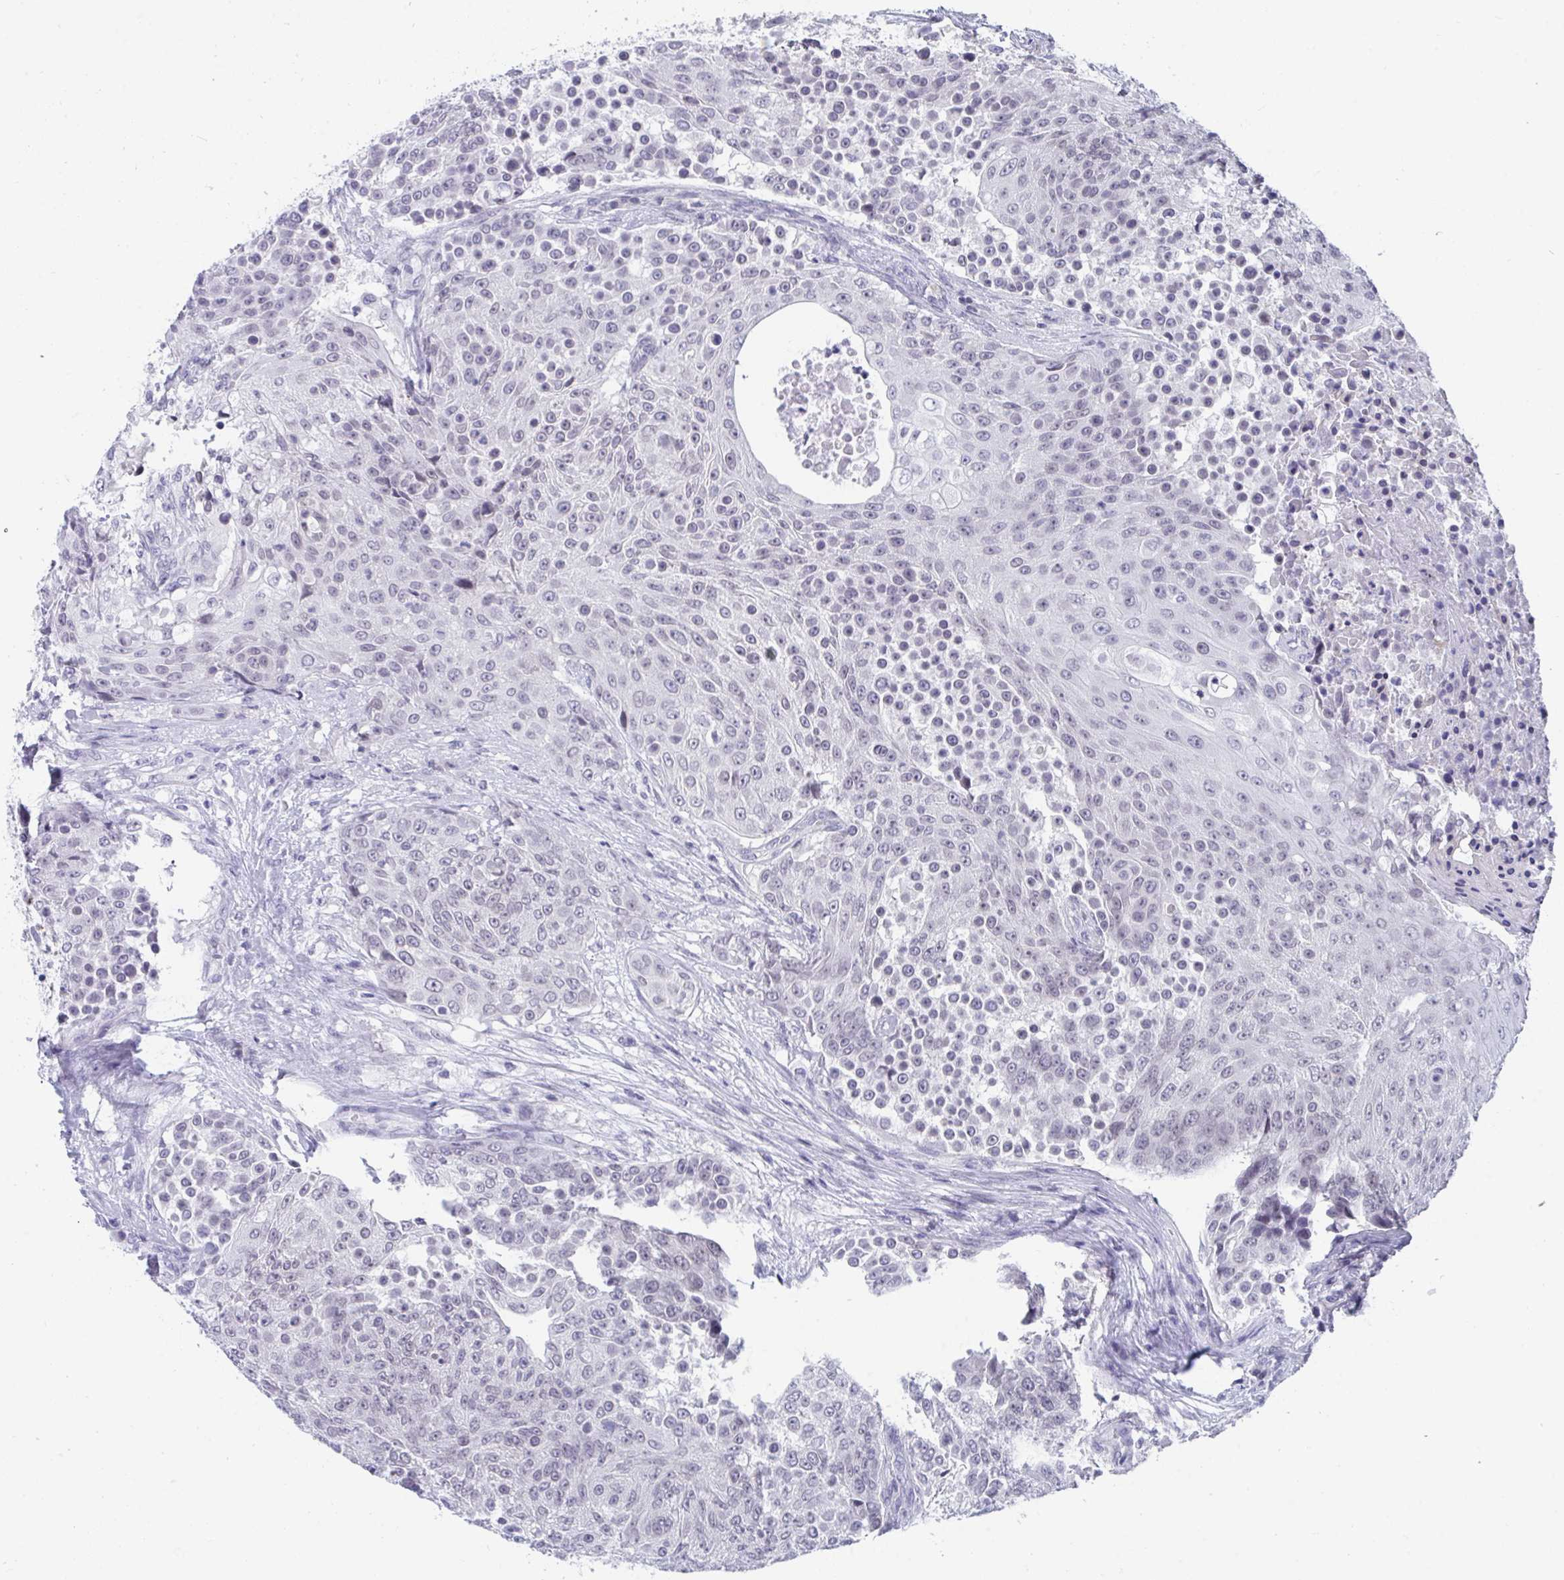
{"staining": {"intensity": "weak", "quantity": "25%-75%", "location": "nuclear"}, "tissue": "urothelial cancer", "cell_type": "Tumor cells", "image_type": "cancer", "snomed": [{"axis": "morphology", "description": "Urothelial carcinoma, High grade"}, {"axis": "topography", "description": "Urinary bladder"}], "caption": "Immunohistochemical staining of human urothelial carcinoma (high-grade) reveals low levels of weak nuclear protein staining in approximately 25%-75% of tumor cells. The protein of interest is stained brown, and the nuclei are stained in blue (DAB IHC with brightfield microscopy, high magnification).", "gene": "BMAL2", "patient": {"sex": "female", "age": 63}}